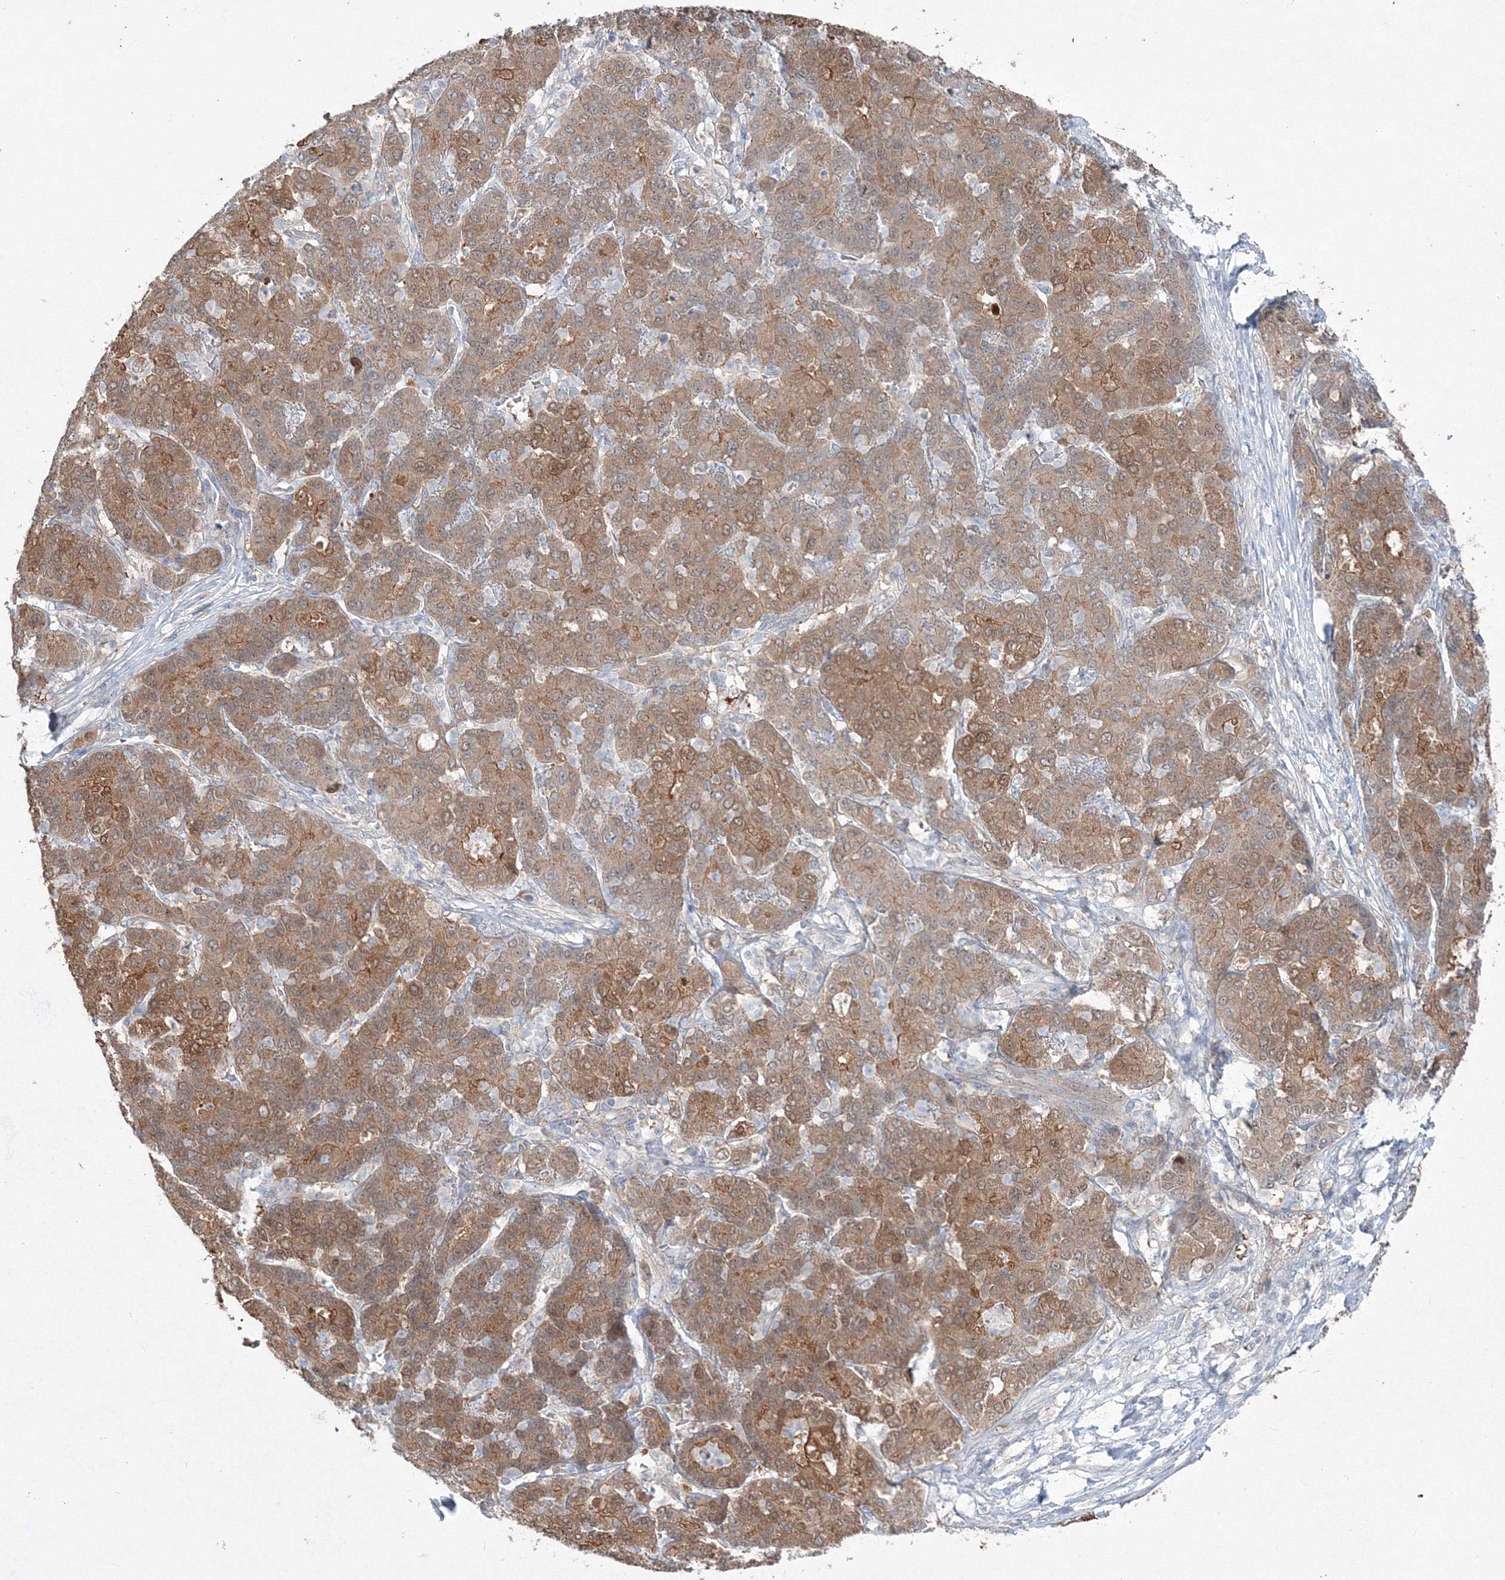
{"staining": {"intensity": "moderate", "quantity": ">75%", "location": "cytoplasmic/membranous"}, "tissue": "liver cancer", "cell_type": "Tumor cells", "image_type": "cancer", "snomed": [{"axis": "morphology", "description": "Carcinoma, Hepatocellular, NOS"}, {"axis": "topography", "description": "Liver"}], "caption": "Immunohistochemistry photomicrograph of hepatocellular carcinoma (liver) stained for a protein (brown), which displays medium levels of moderate cytoplasmic/membranous staining in approximately >75% of tumor cells.", "gene": "MKRN2", "patient": {"sex": "male", "age": 65}}